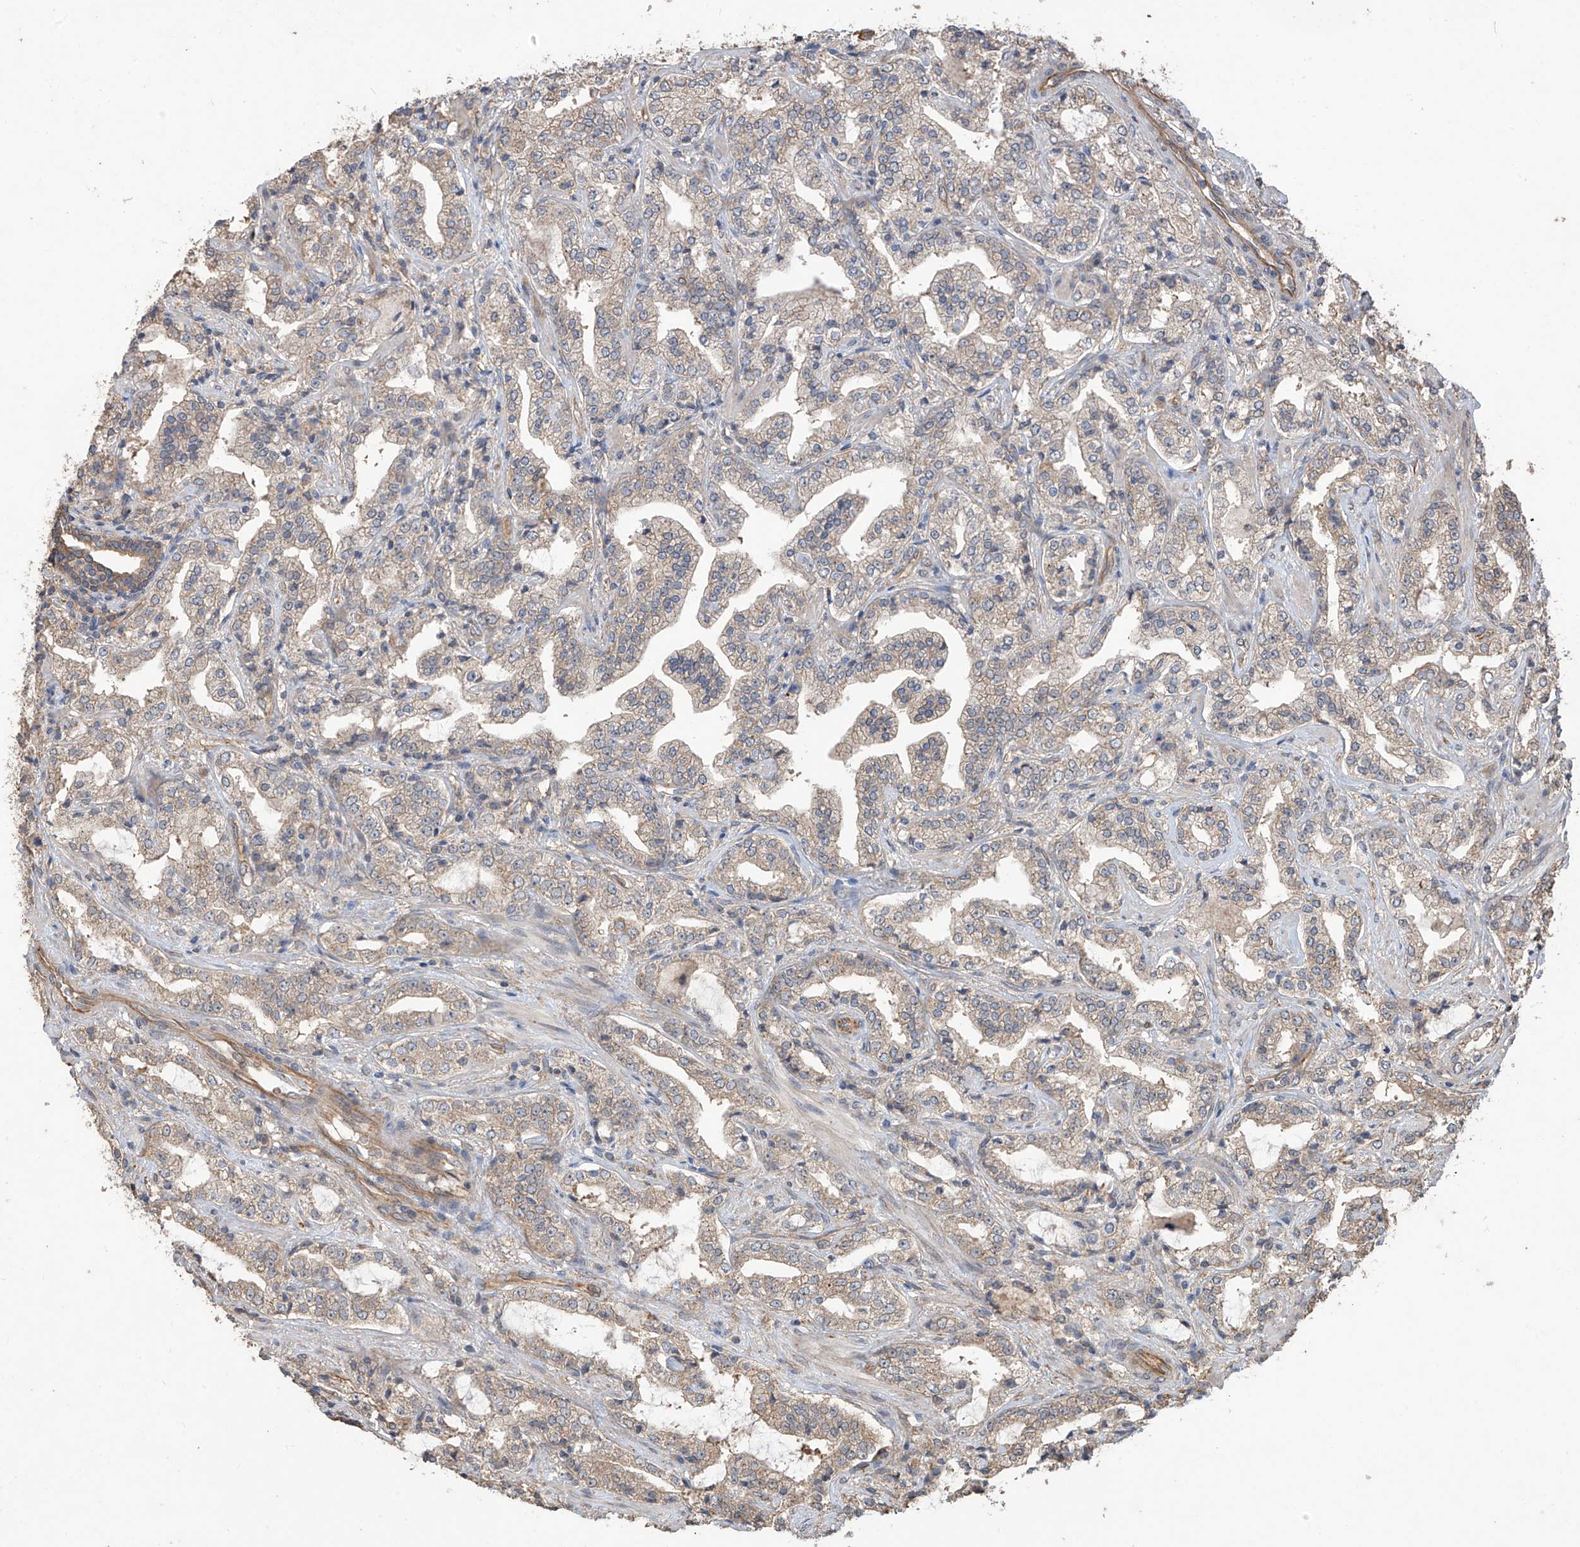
{"staining": {"intensity": "weak", "quantity": ">75%", "location": "cytoplasmic/membranous"}, "tissue": "prostate cancer", "cell_type": "Tumor cells", "image_type": "cancer", "snomed": [{"axis": "morphology", "description": "Adenocarcinoma, High grade"}, {"axis": "topography", "description": "Prostate"}], "caption": "Prostate cancer was stained to show a protein in brown. There is low levels of weak cytoplasmic/membranous expression in approximately >75% of tumor cells.", "gene": "AGBL5", "patient": {"sex": "male", "age": 64}}